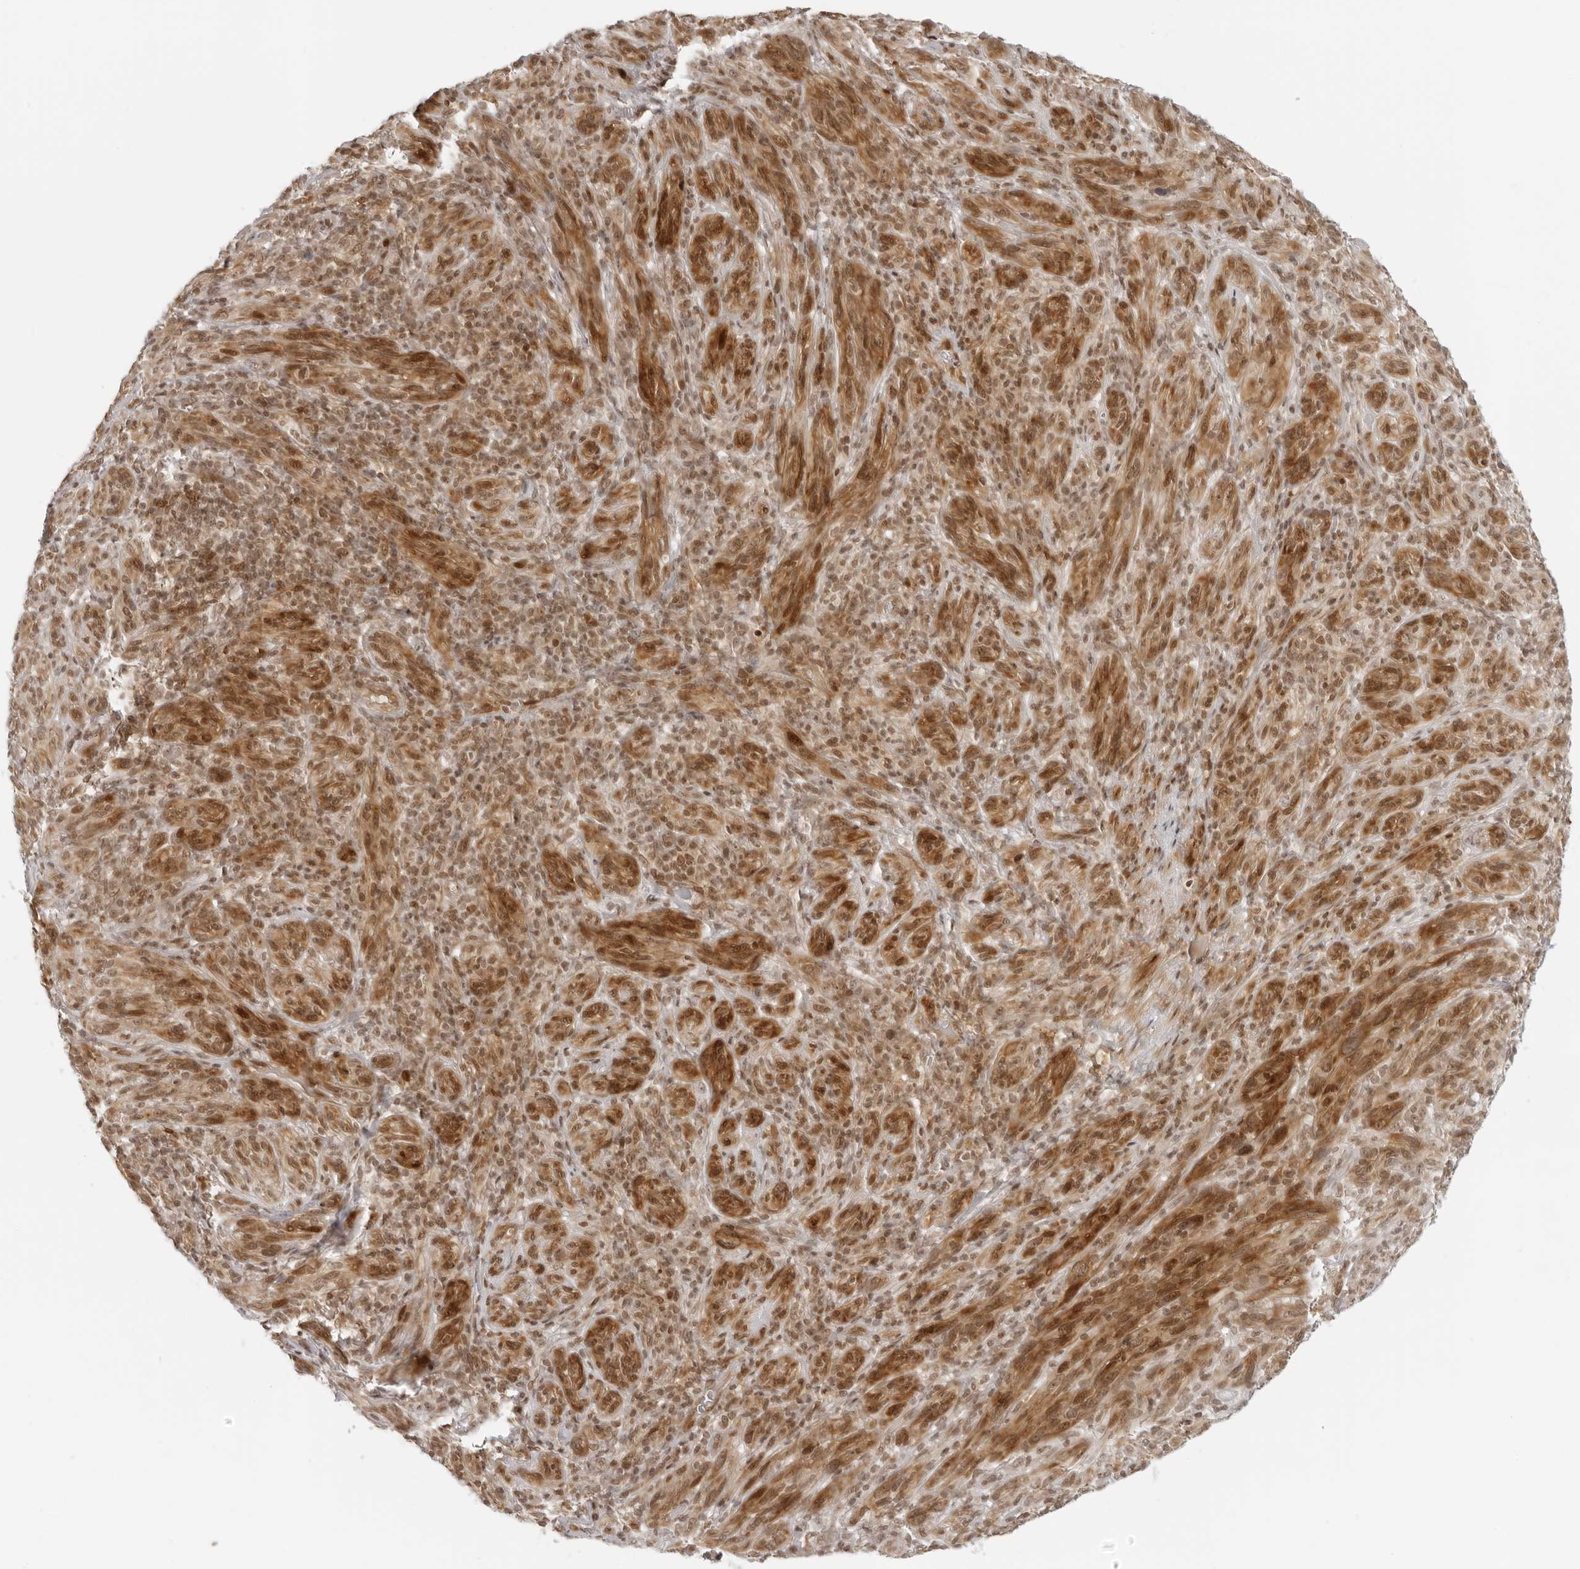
{"staining": {"intensity": "strong", "quantity": ">75%", "location": "cytoplasmic/membranous,nuclear"}, "tissue": "melanoma", "cell_type": "Tumor cells", "image_type": "cancer", "snomed": [{"axis": "morphology", "description": "Malignant melanoma, NOS"}, {"axis": "topography", "description": "Skin of head"}], "caption": "Immunohistochemistry (IHC) micrograph of neoplastic tissue: human malignant melanoma stained using immunohistochemistry (IHC) displays high levels of strong protein expression localized specifically in the cytoplasmic/membranous and nuclear of tumor cells, appearing as a cytoplasmic/membranous and nuclear brown color.", "gene": "ZNF407", "patient": {"sex": "male", "age": 96}}